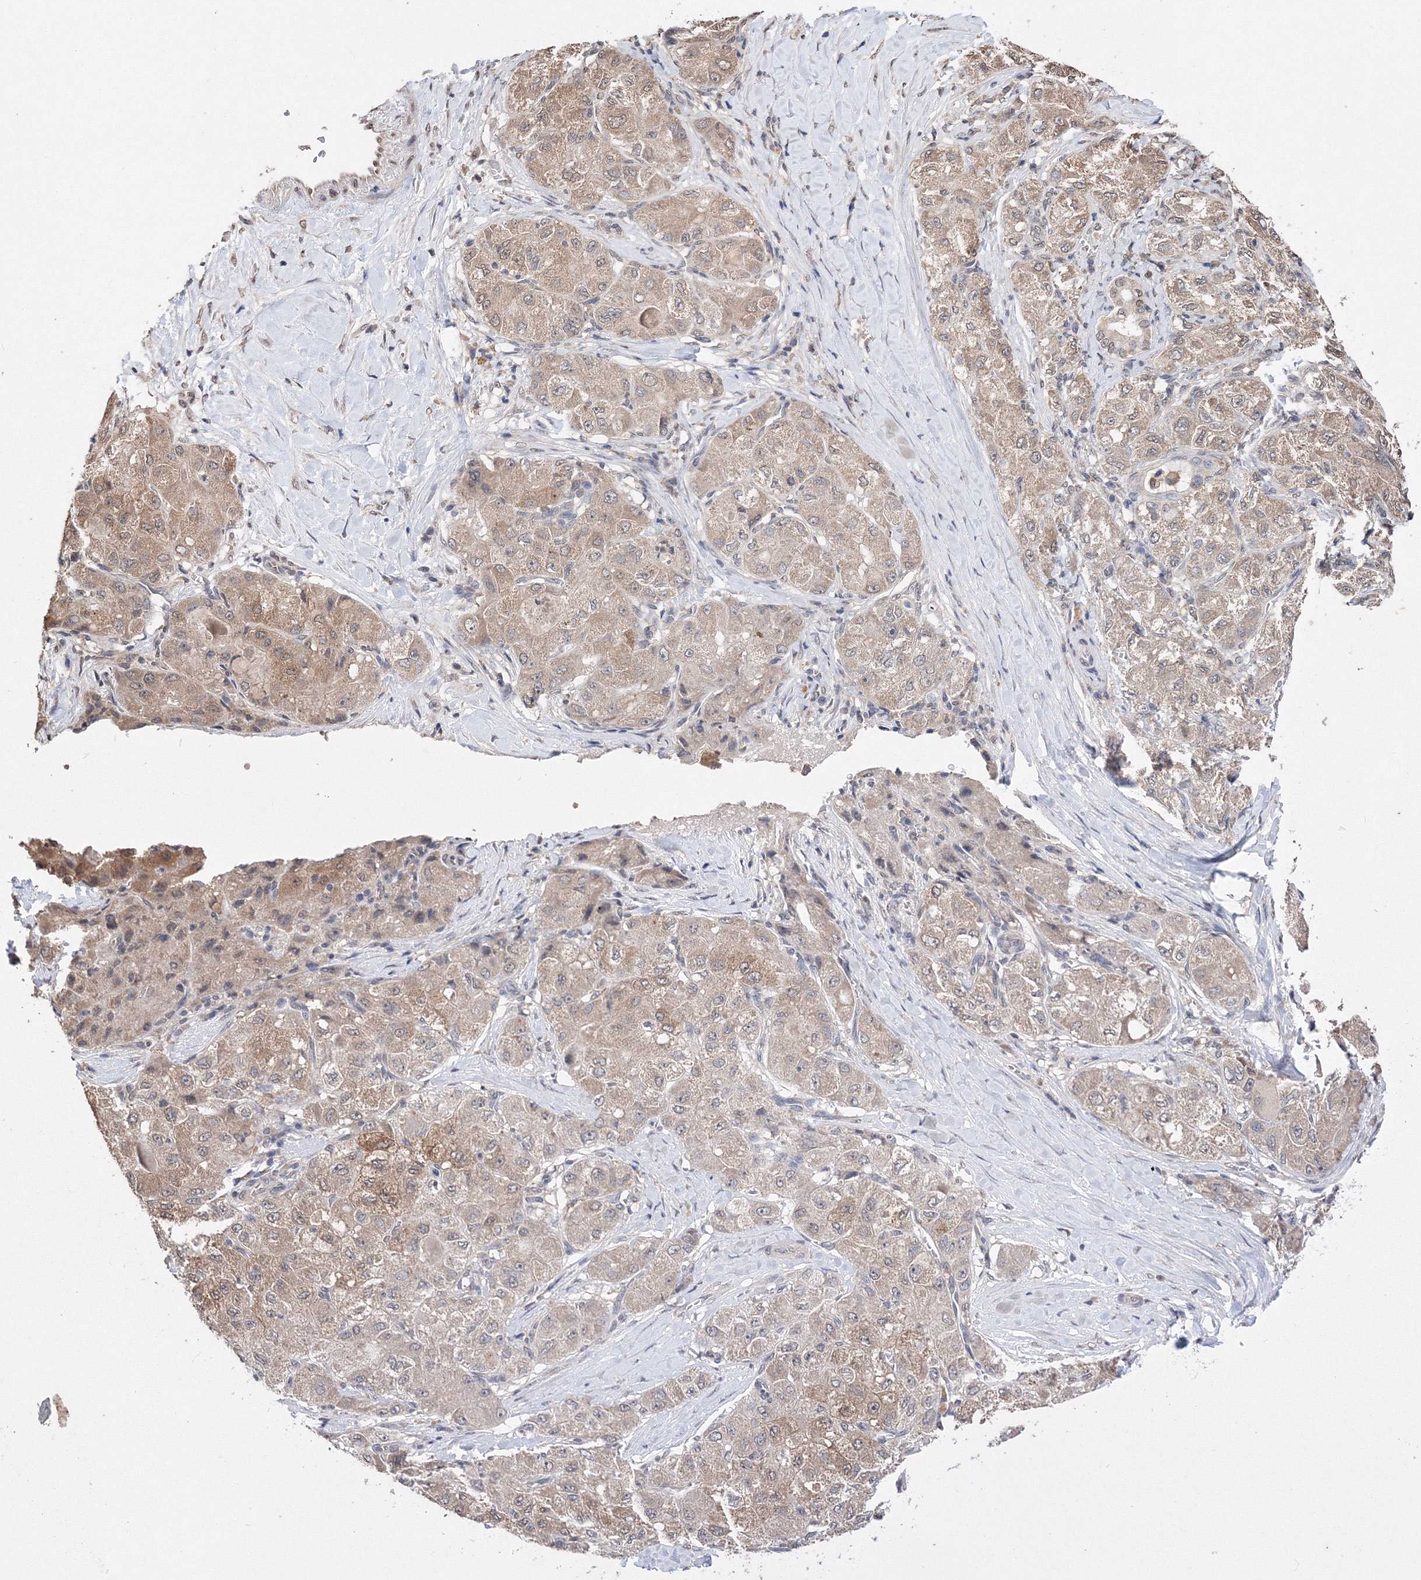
{"staining": {"intensity": "weak", "quantity": "25%-75%", "location": "cytoplasmic/membranous"}, "tissue": "liver cancer", "cell_type": "Tumor cells", "image_type": "cancer", "snomed": [{"axis": "morphology", "description": "Carcinoma, Hepatocellular, NOS"}, {"axis": "topography", "description": "Liver"}], "caption": "Protein staining exhibits weak cytoplasmic/membranous staining in approximately 25%-75% of tumor cells in liver cancer (hepatocellular carcinoma). (DAB IHC, brown staining for protein, blue staining for nuclei).", "gene": "GPN1", "patient": {"sex": "male", "age": 80}}